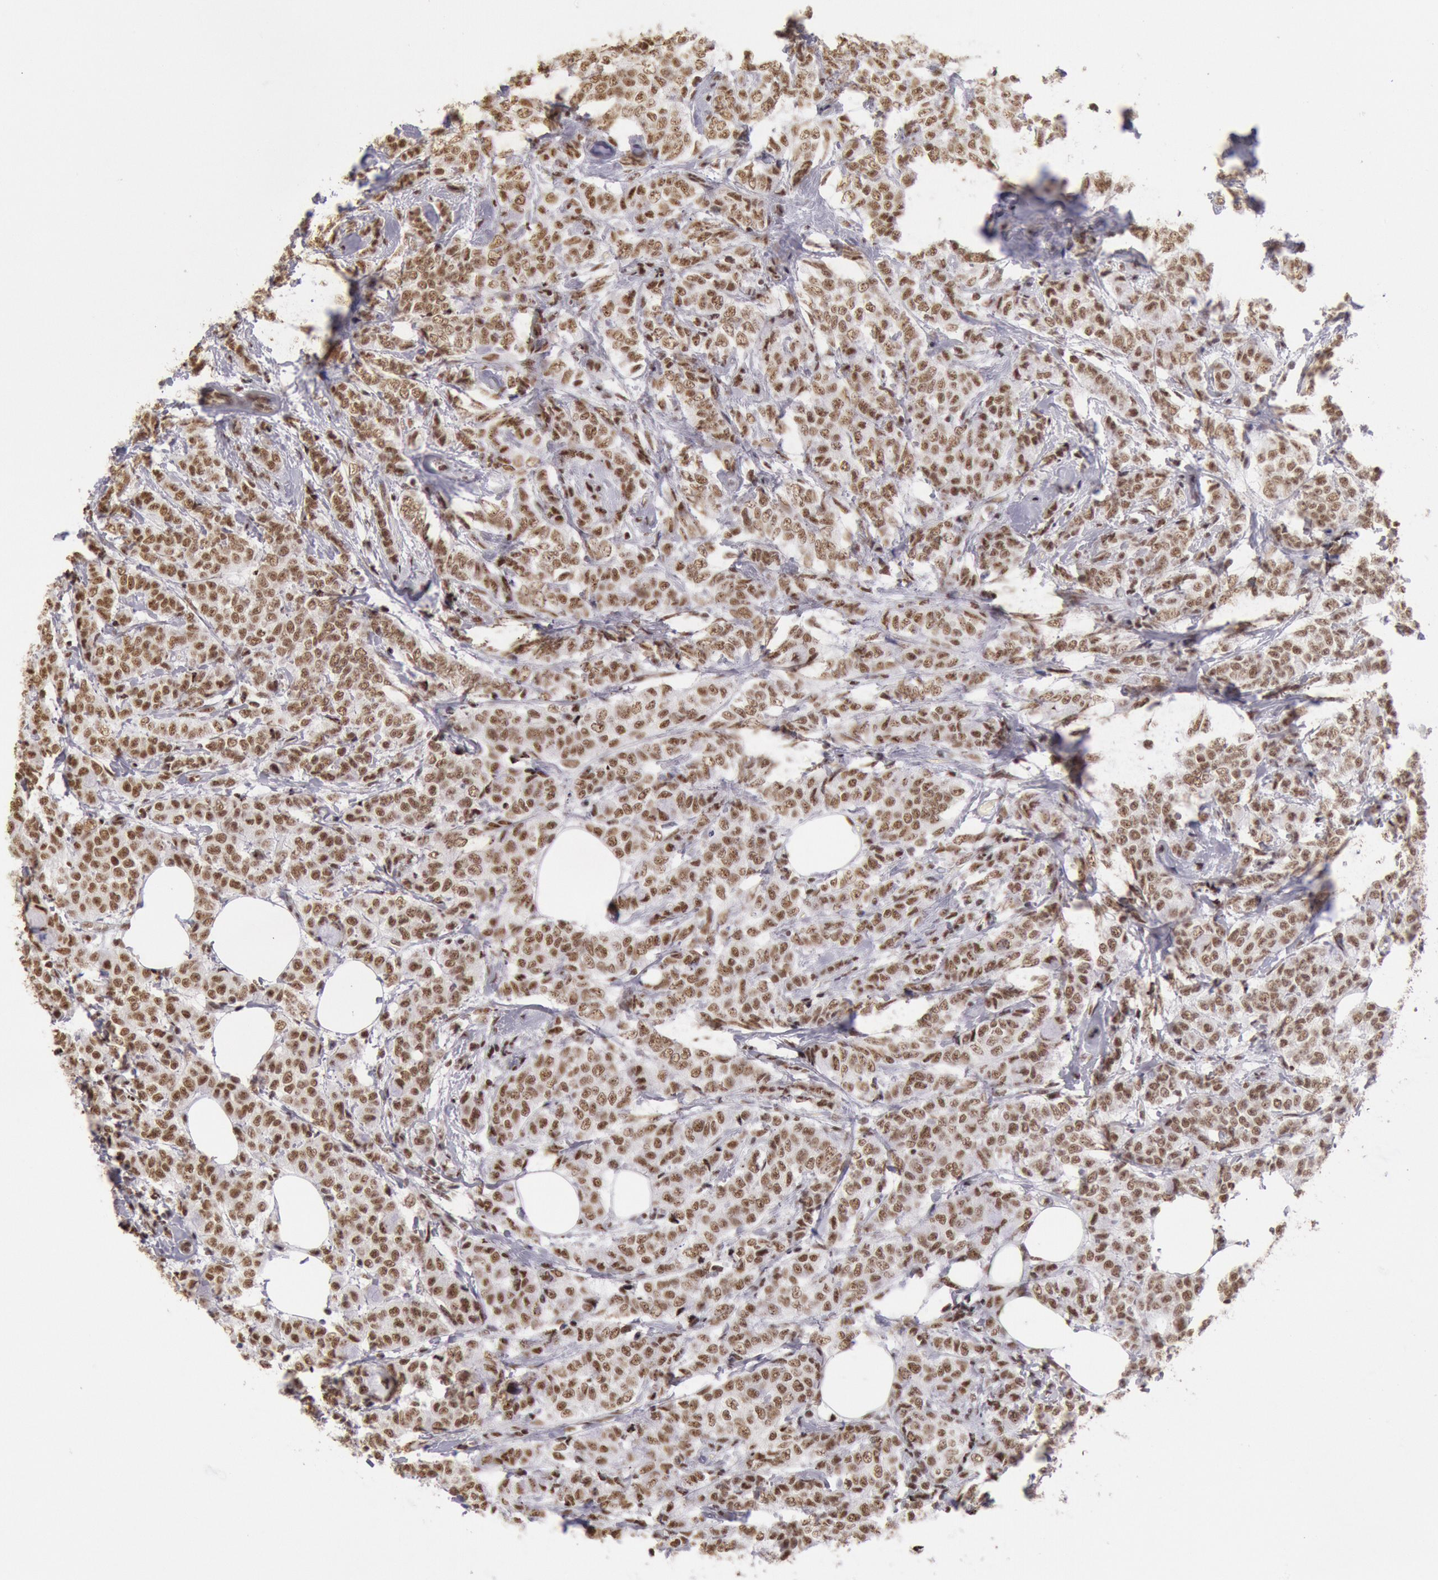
{"staining": {"intensity": "strong", "quantity": ">75%", "location": "nuclear"}, "tissue": "breast cancer", "cell_type": "Tumor cells", "image_type": "cancer", "snomed": [{"axis": "morphology", "description": "Lobular carcinoma"}, {"axis": "topography", "description": "Breast"}], "caption": "Immunohistochemistry (DAB) staining of breast cancer demonstrates strong nuclear protein expression in approximately >75% of tumor cells.", "gene": "SNRPD3", "patient": {"sex": "female", "age": 60}}